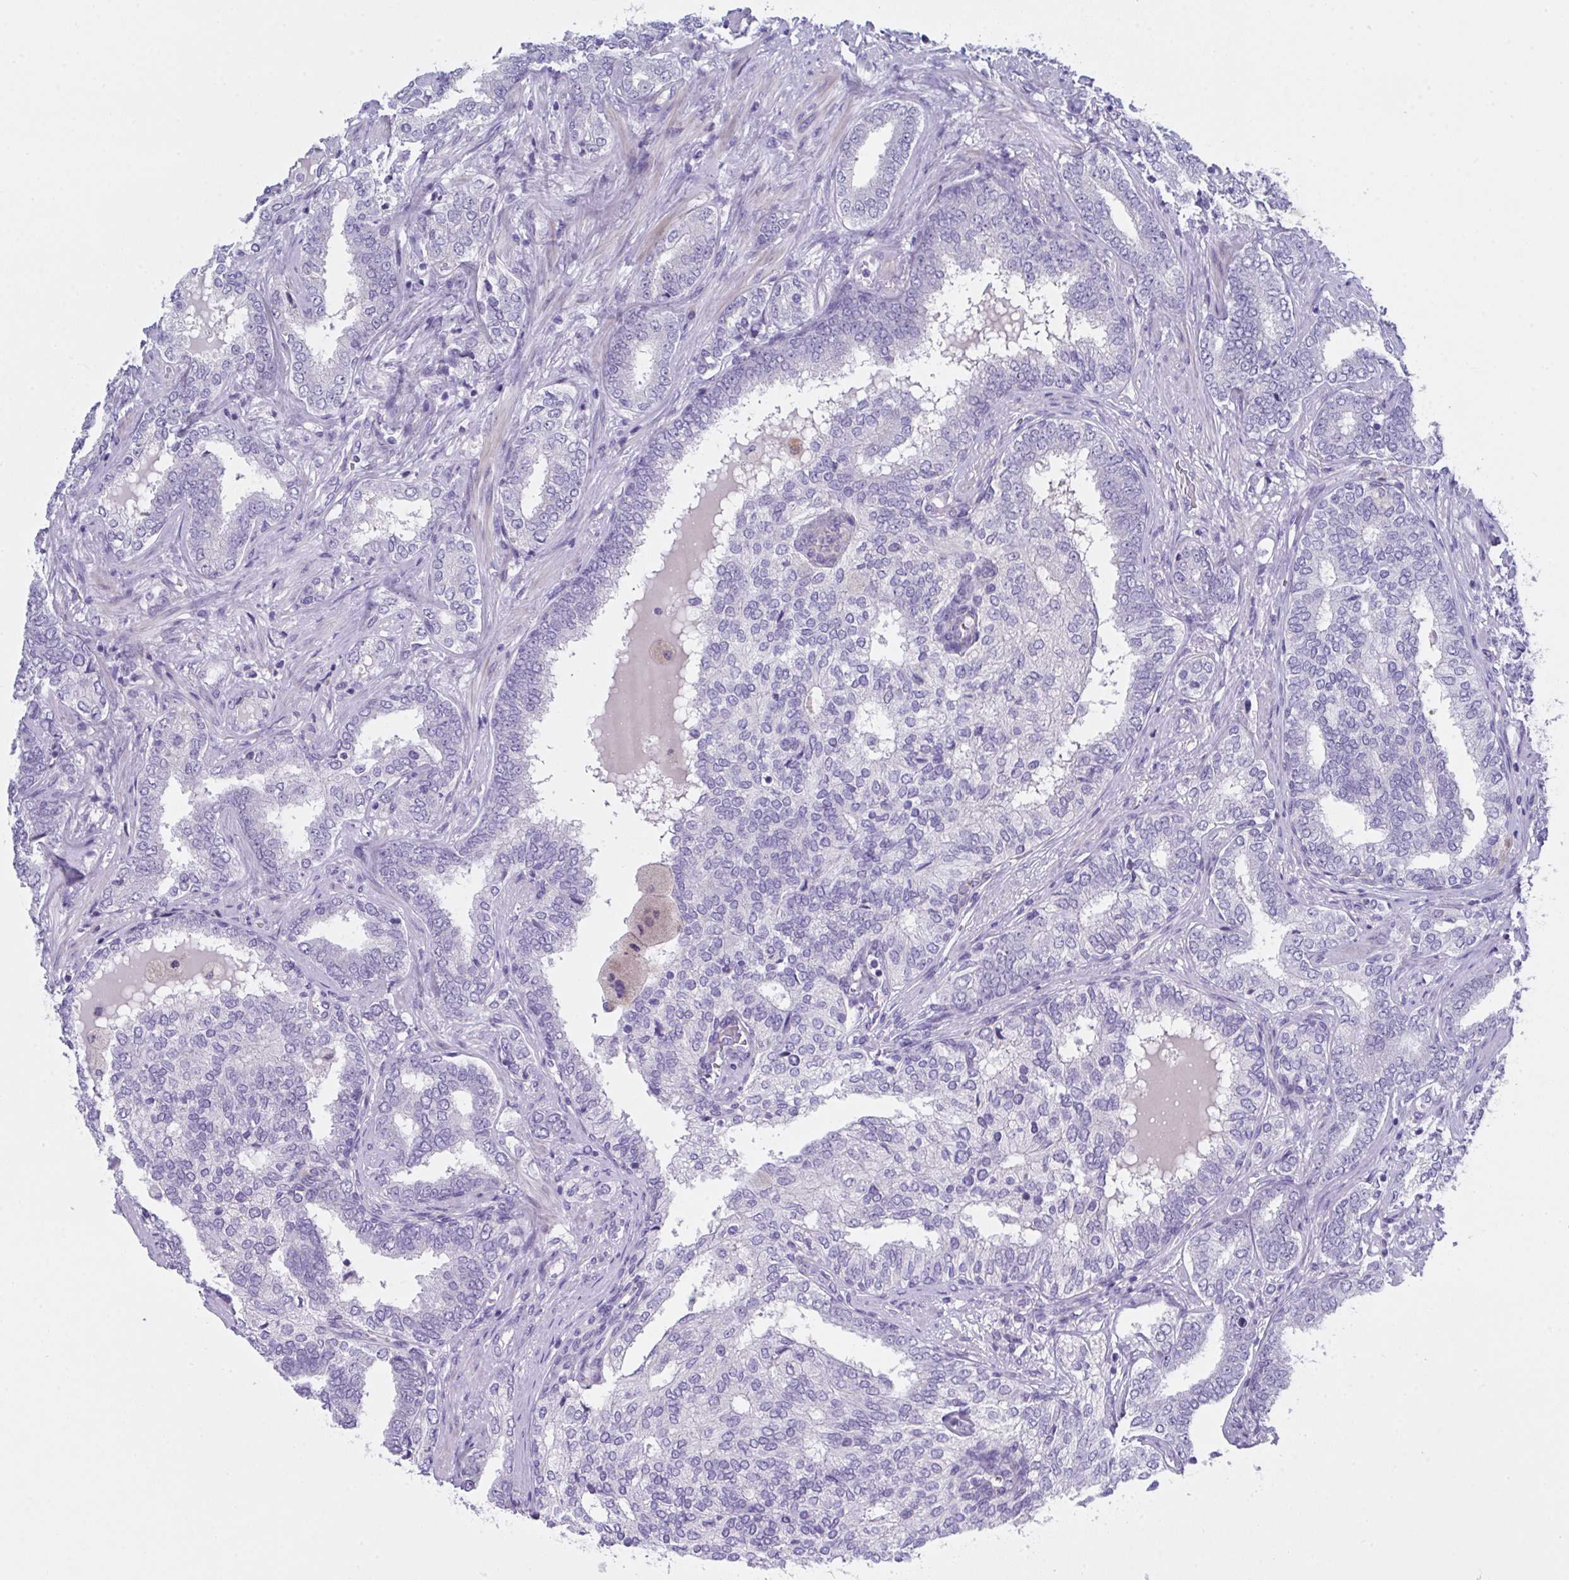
{"staining": {"intensity": "negative", "quantity": "none", "location": "none"}, "tissue": "prostate cancer", "cell_type": "Tumor cells", "image_type": "cancer", "snomed": [{"axis": "morphology", "description": "Adenocarcinoma, High grade"}, {"axis": "topography", "description": "Prostate"}], "caption": "Immunohistochemistry of high-grade adenocarcinoma (prostate) demonstrates no staining in tumor cells.", "gene": "FBXO47", "patient": {"sex": "male", "age": 72}}